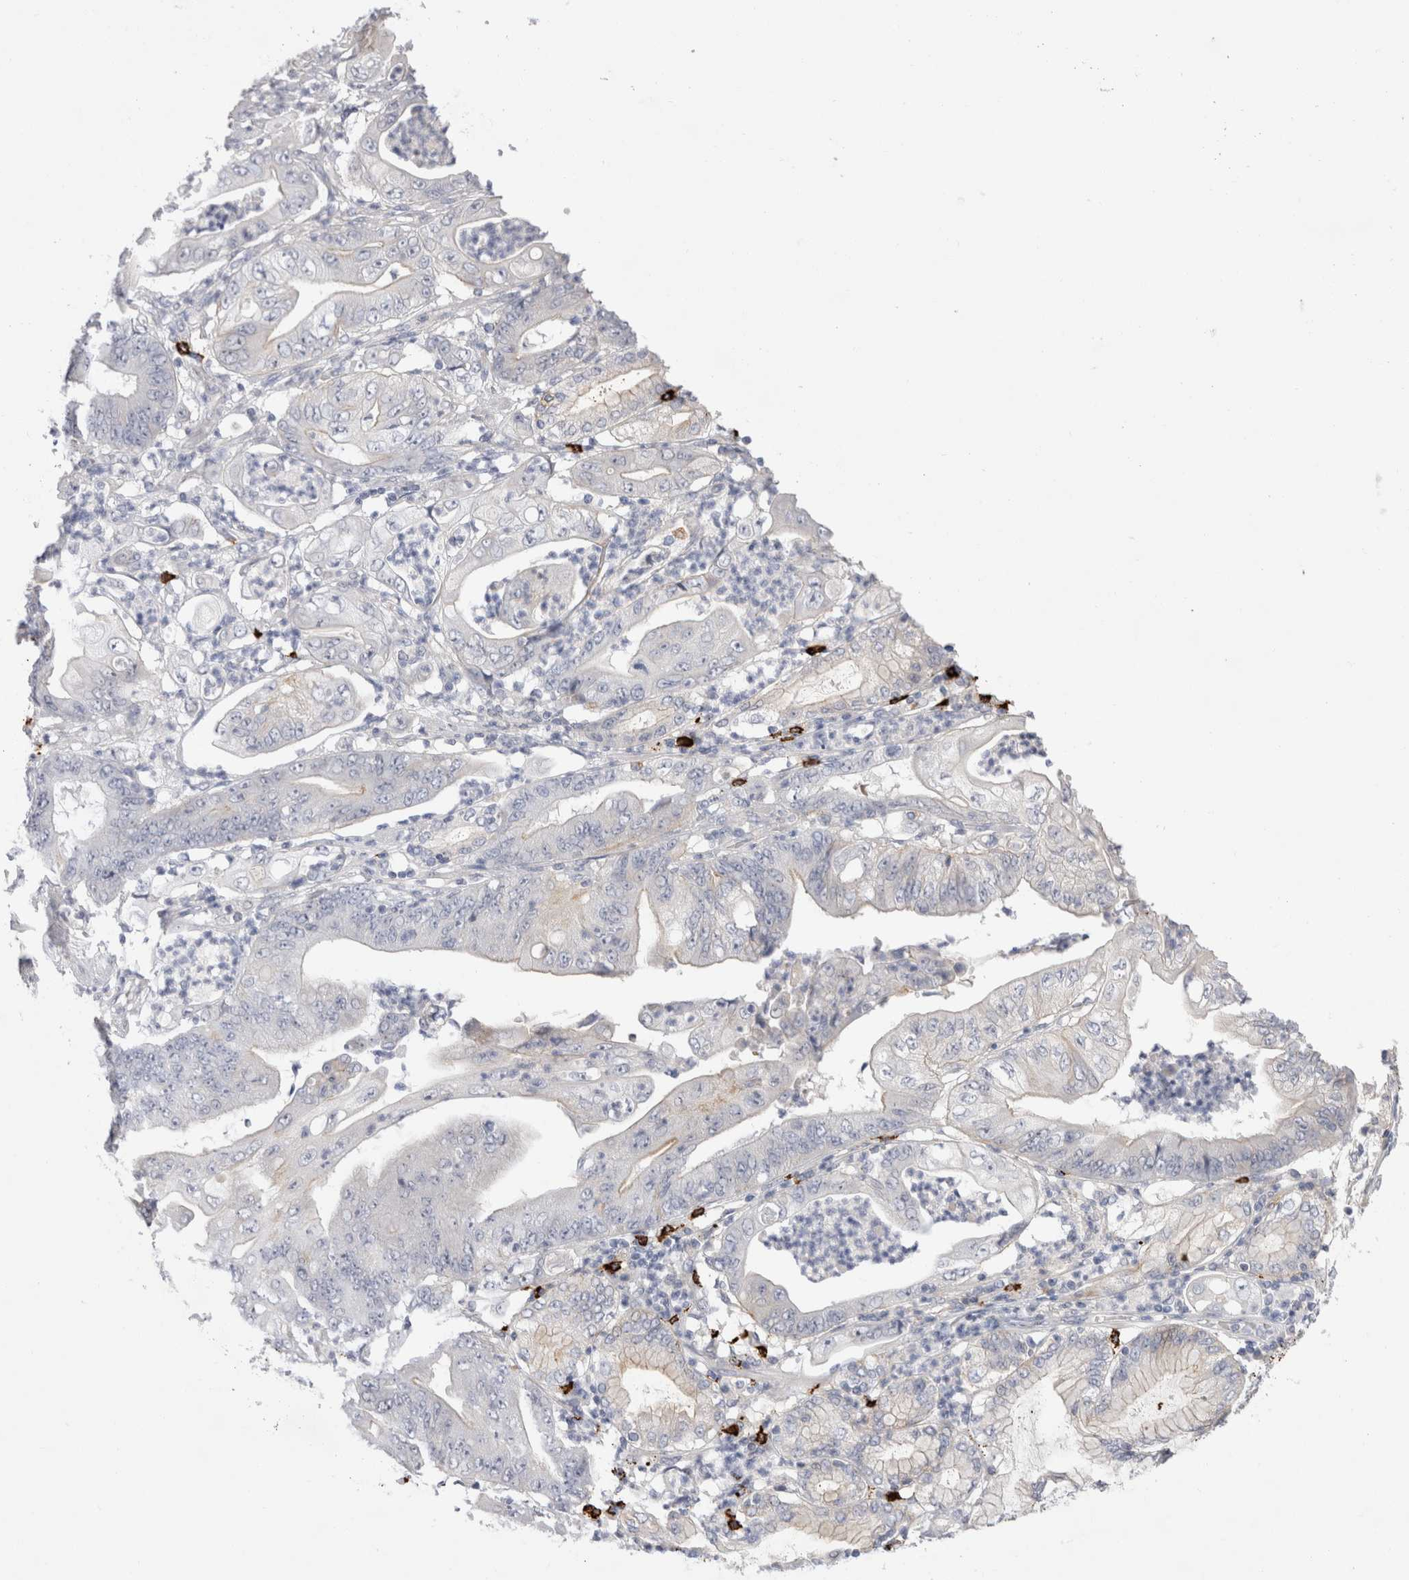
{"staining": {"intensity": "negative", "quantity": "none", "location": "none"}, "tissue": "stomach cancer", "cell_type": "Tumor cells", "image_type": "cancer", "snomed": [{"axis": "morphology", "description": "Adenocarcinoma, NOS"}, {"axis": "topography", "description": "Stomach"}], "caption": "This is a image of immunohistochemistry staining of stomach cancer, which shows no staining in tumor cells. Brightfield microscopy of immunohistochemistry (IHC) stained with DAB (brown) and hematoxylin (blue), captured at high magnification.", "gene": "SPINK2", "patient": {"sex": "female", "age": 73}}